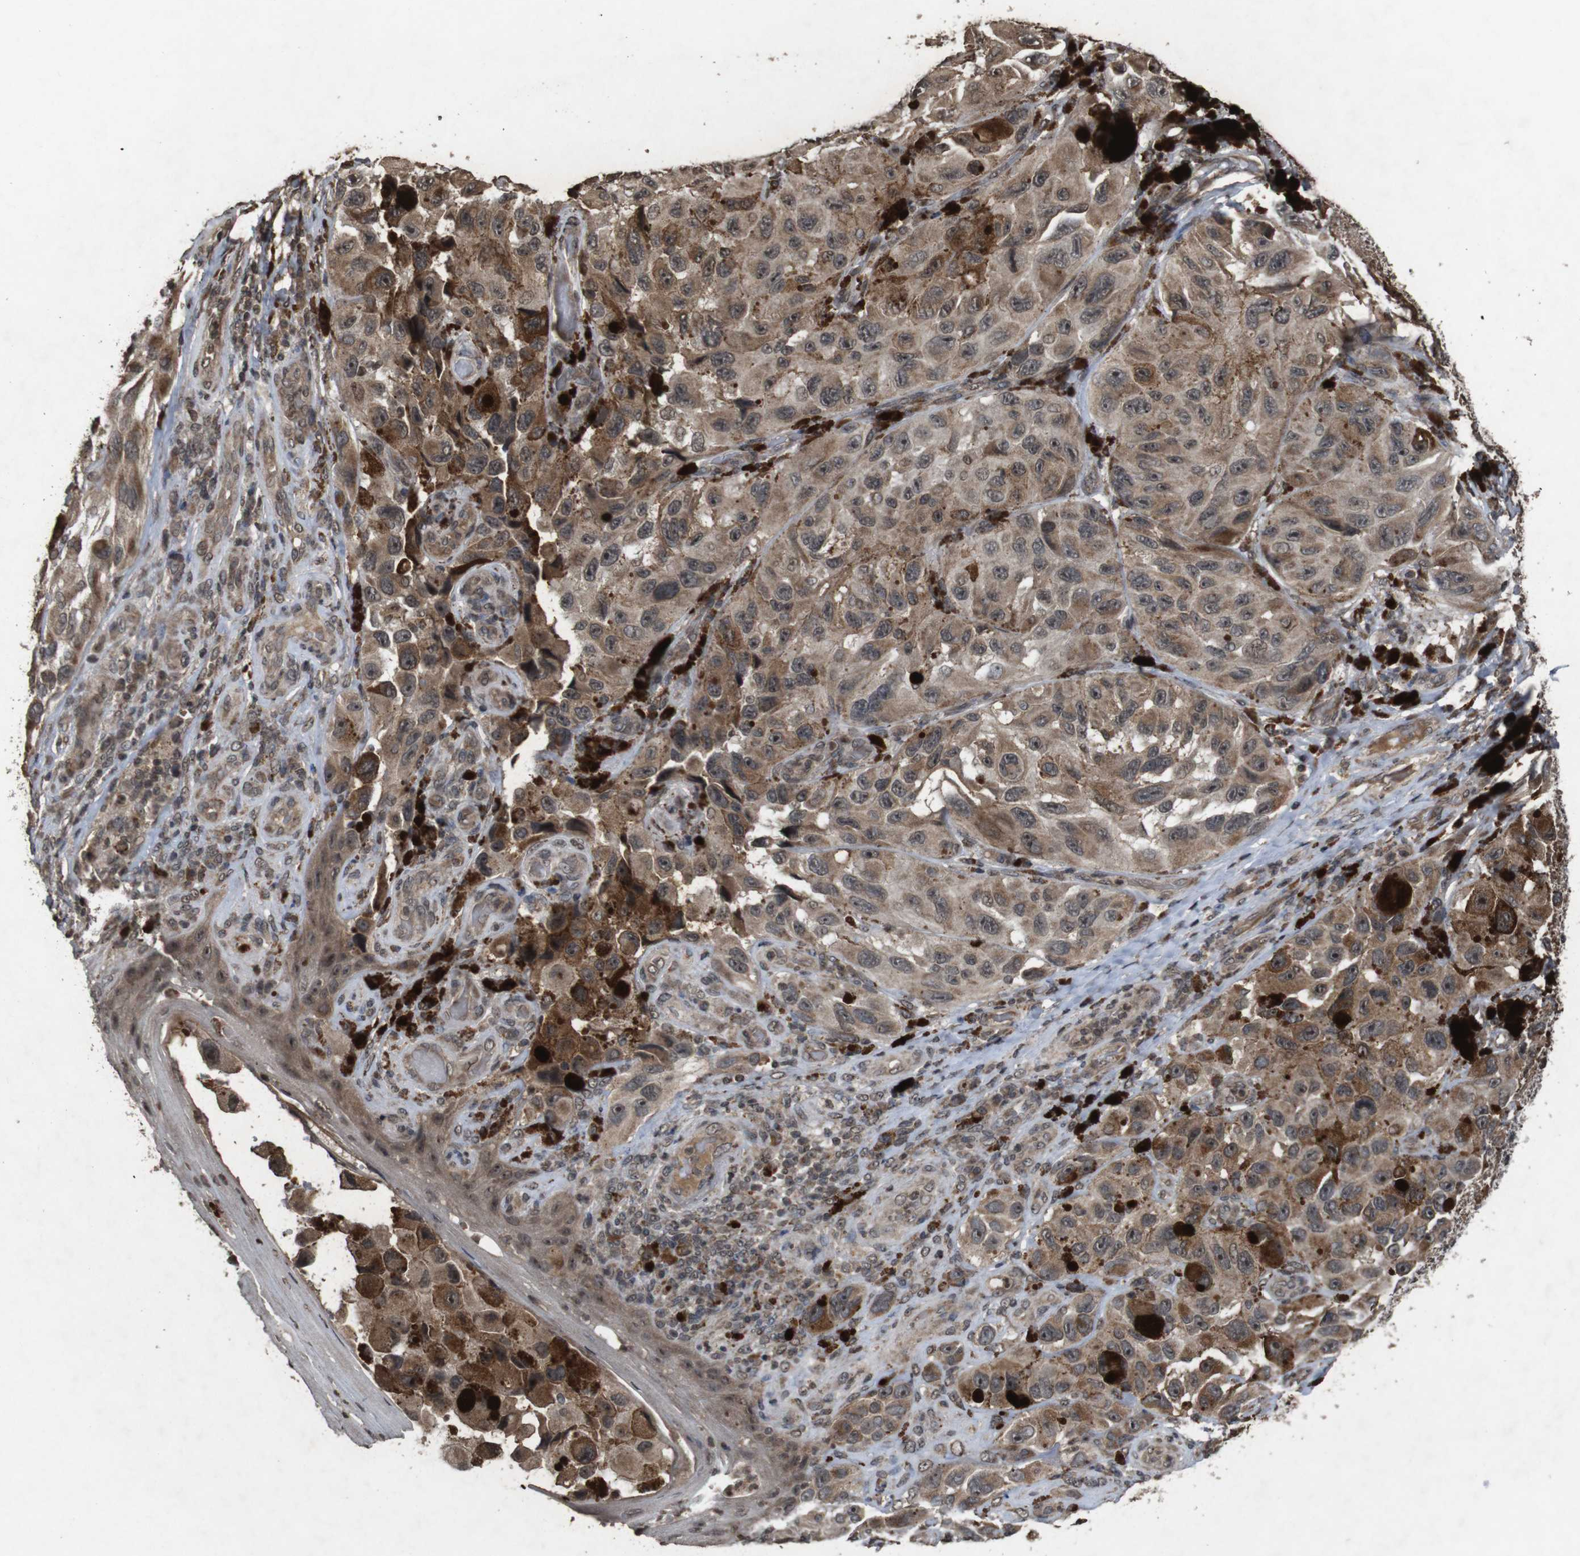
{"staining": {"intensity": "moderate", "quantity": "25%-75%", "location": "cytoplasmic/membranous"}, "tissue": "melanoma", "cell_type": "Tumor cells", "image_type": "cancer", "snomed": [{"axis": "morphology", "description": "Malignant melanoma, NOS"}, {"axis": "topography", "description": "Skin"}], "caption": "There is medium levels of moderate cytoplasmic/membranous expression in tumor cells of melanoma, as demonstrated by immunohistochemical staining (brown color).", "gene": "SORL1", "patient": {"sex": "female", "age": 73}}